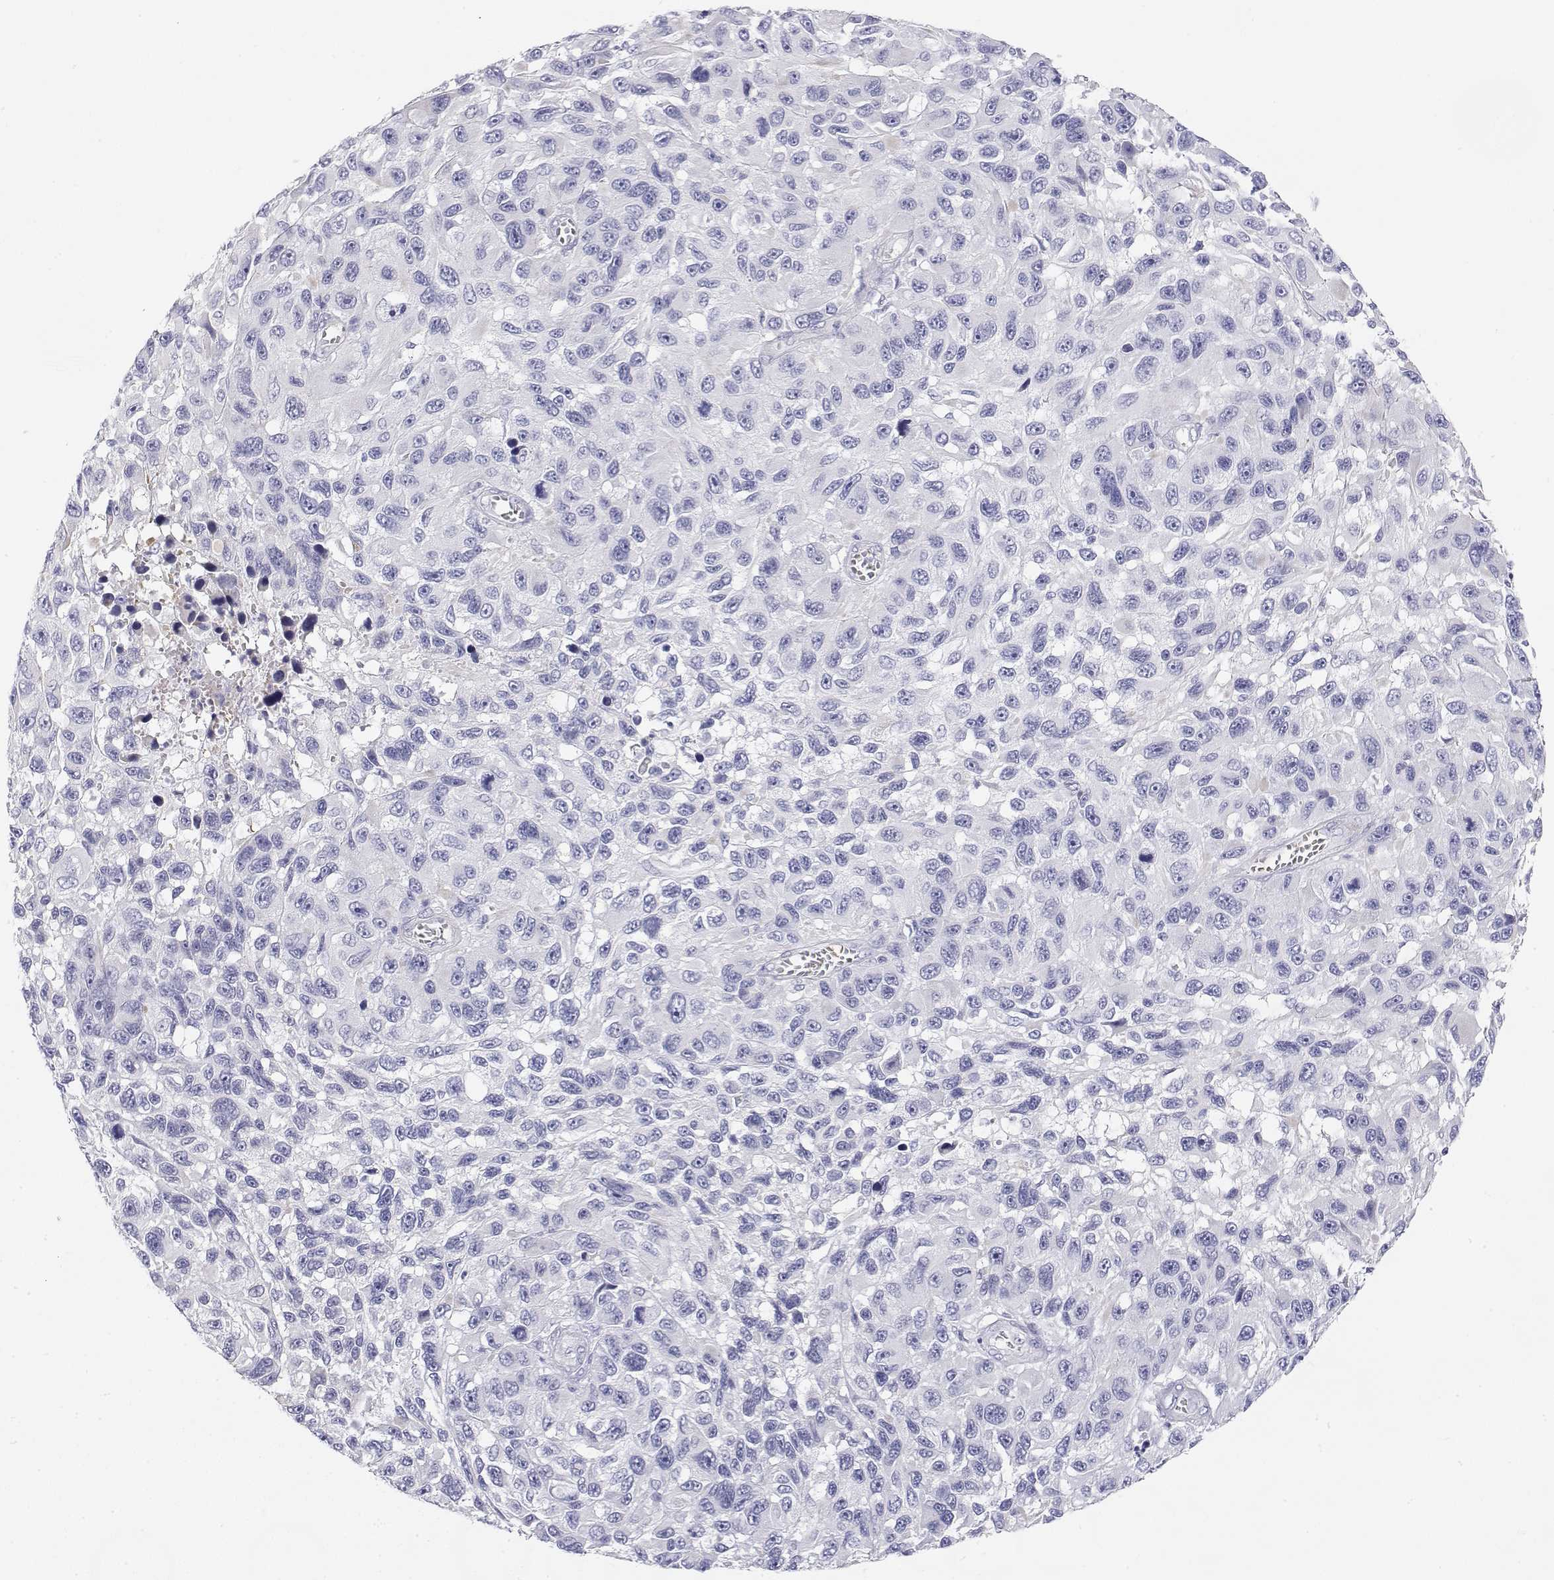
{"staining": {"intensity": "negative", "quantity": "none", "location": "none"}, "tissue": "melanoma", "cell_type": "Tumor cells", "image_type": "cancer", "snomed": [{"axis": "morphology", "description": "Malignant melanoma, NOS"}, {"axis": "topography", "description": "Skin"}], "caption": "A micrograph of melanoma stained for a protein exhibits no brown staining in tumor cells. (DAB (3,3'-diaminobenzidine) immunohistochemistry (IHC) visualized using brightfield microscopy, high magnification).", "gene": "MISP", "patient": {"sex": "male", "age": 53}}